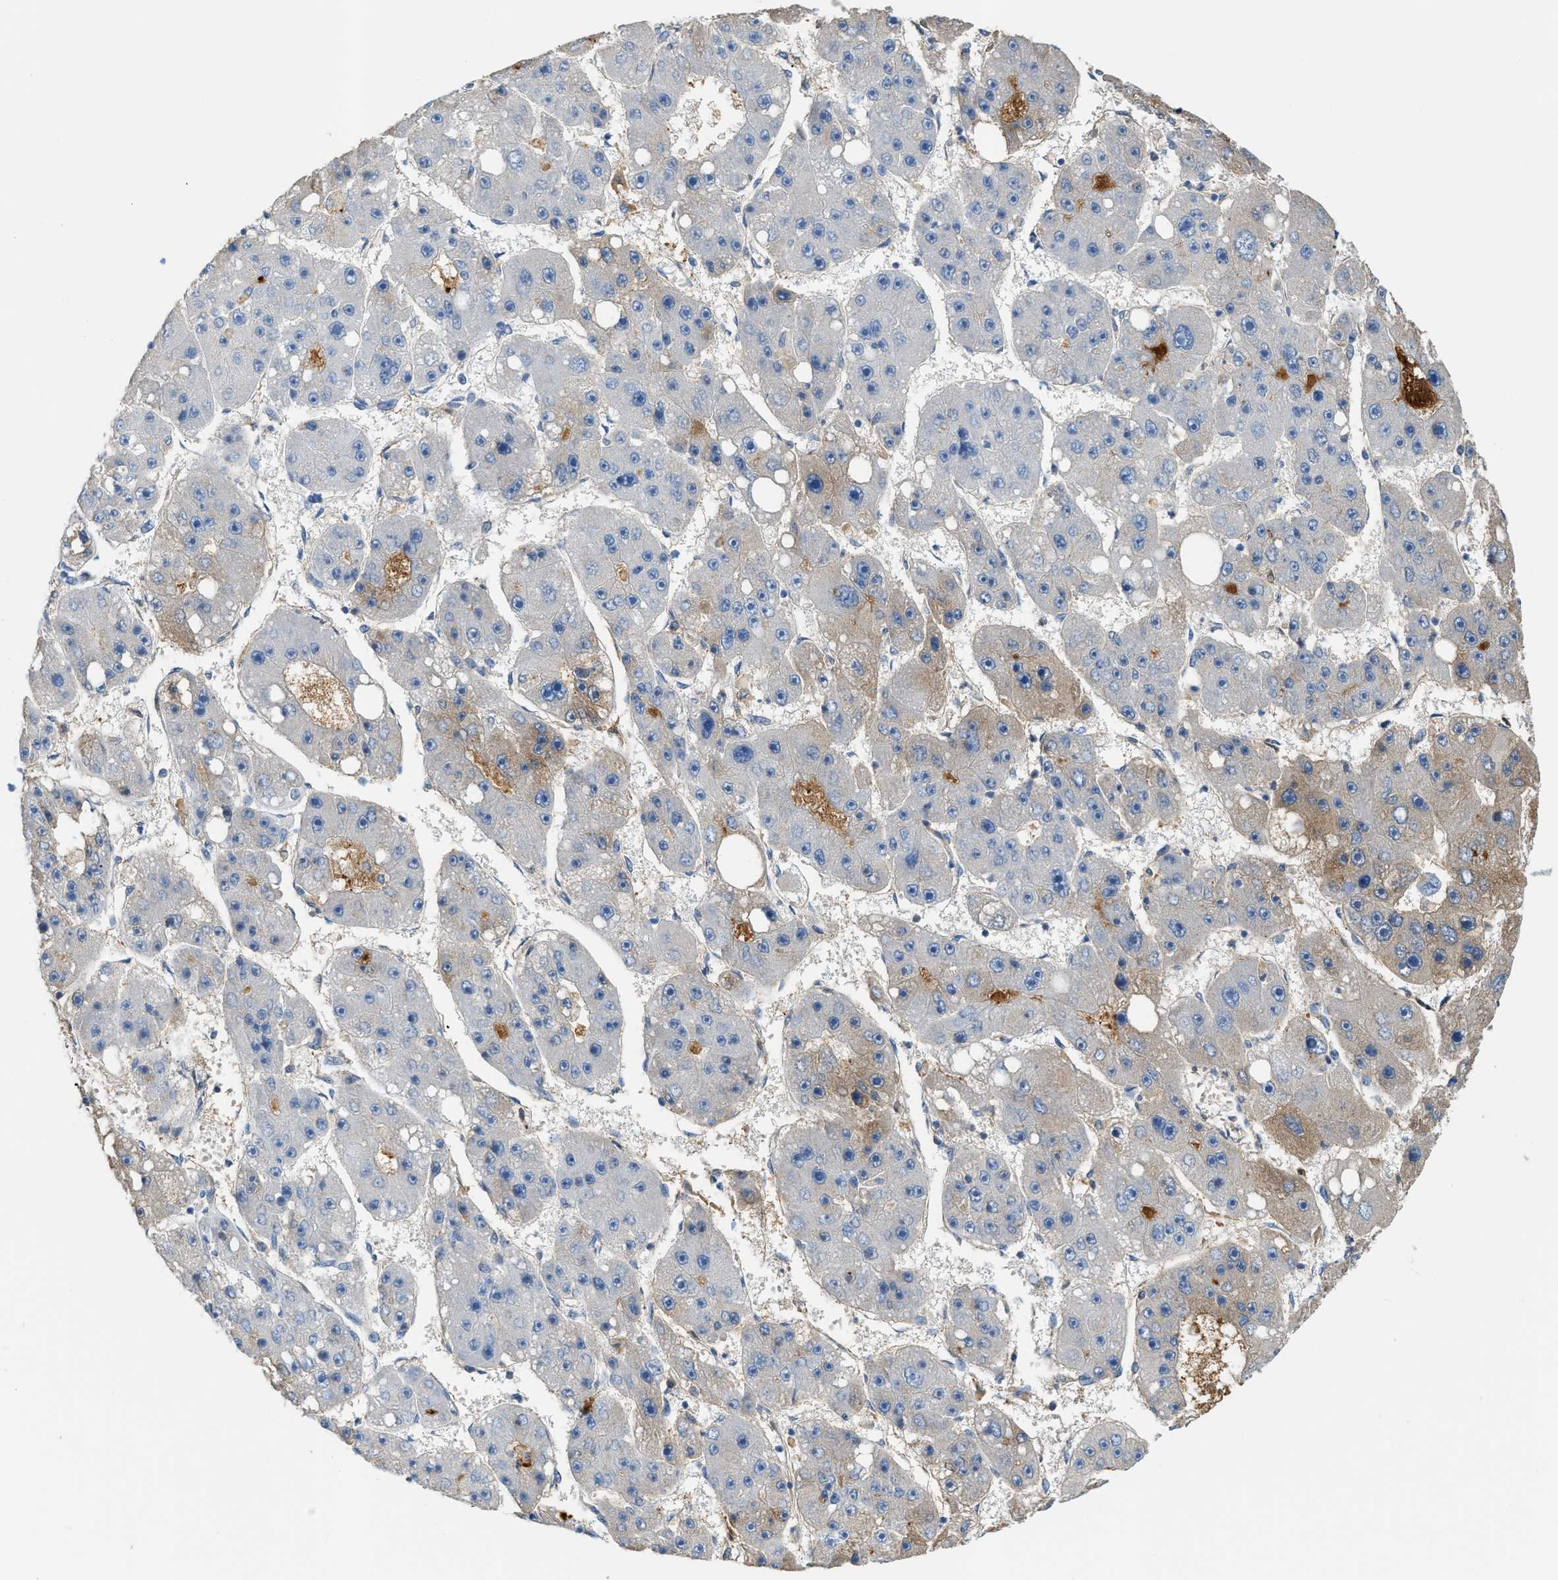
{"staining": {"intensity": "weak", "quantity": "<25%", "location": "cytoplasmic/membranous"}, "tissue": "liver cancer", "cell_type": "Tumor cells", "image_type": "cancer", "snomed": [{"axis": "morphology", "description": "Carcinoma, Hepatocellular, NOS"}, {"axis": "topography", "description": "Liver"}], "caption": "Human hepatocellular carcinoma (liver) stained for a protein using immunohistochemistry (IHC) exhibits no expression in tumor cells.", "gene": "CFI", "patient": {"sex": "female", "age": 61}}